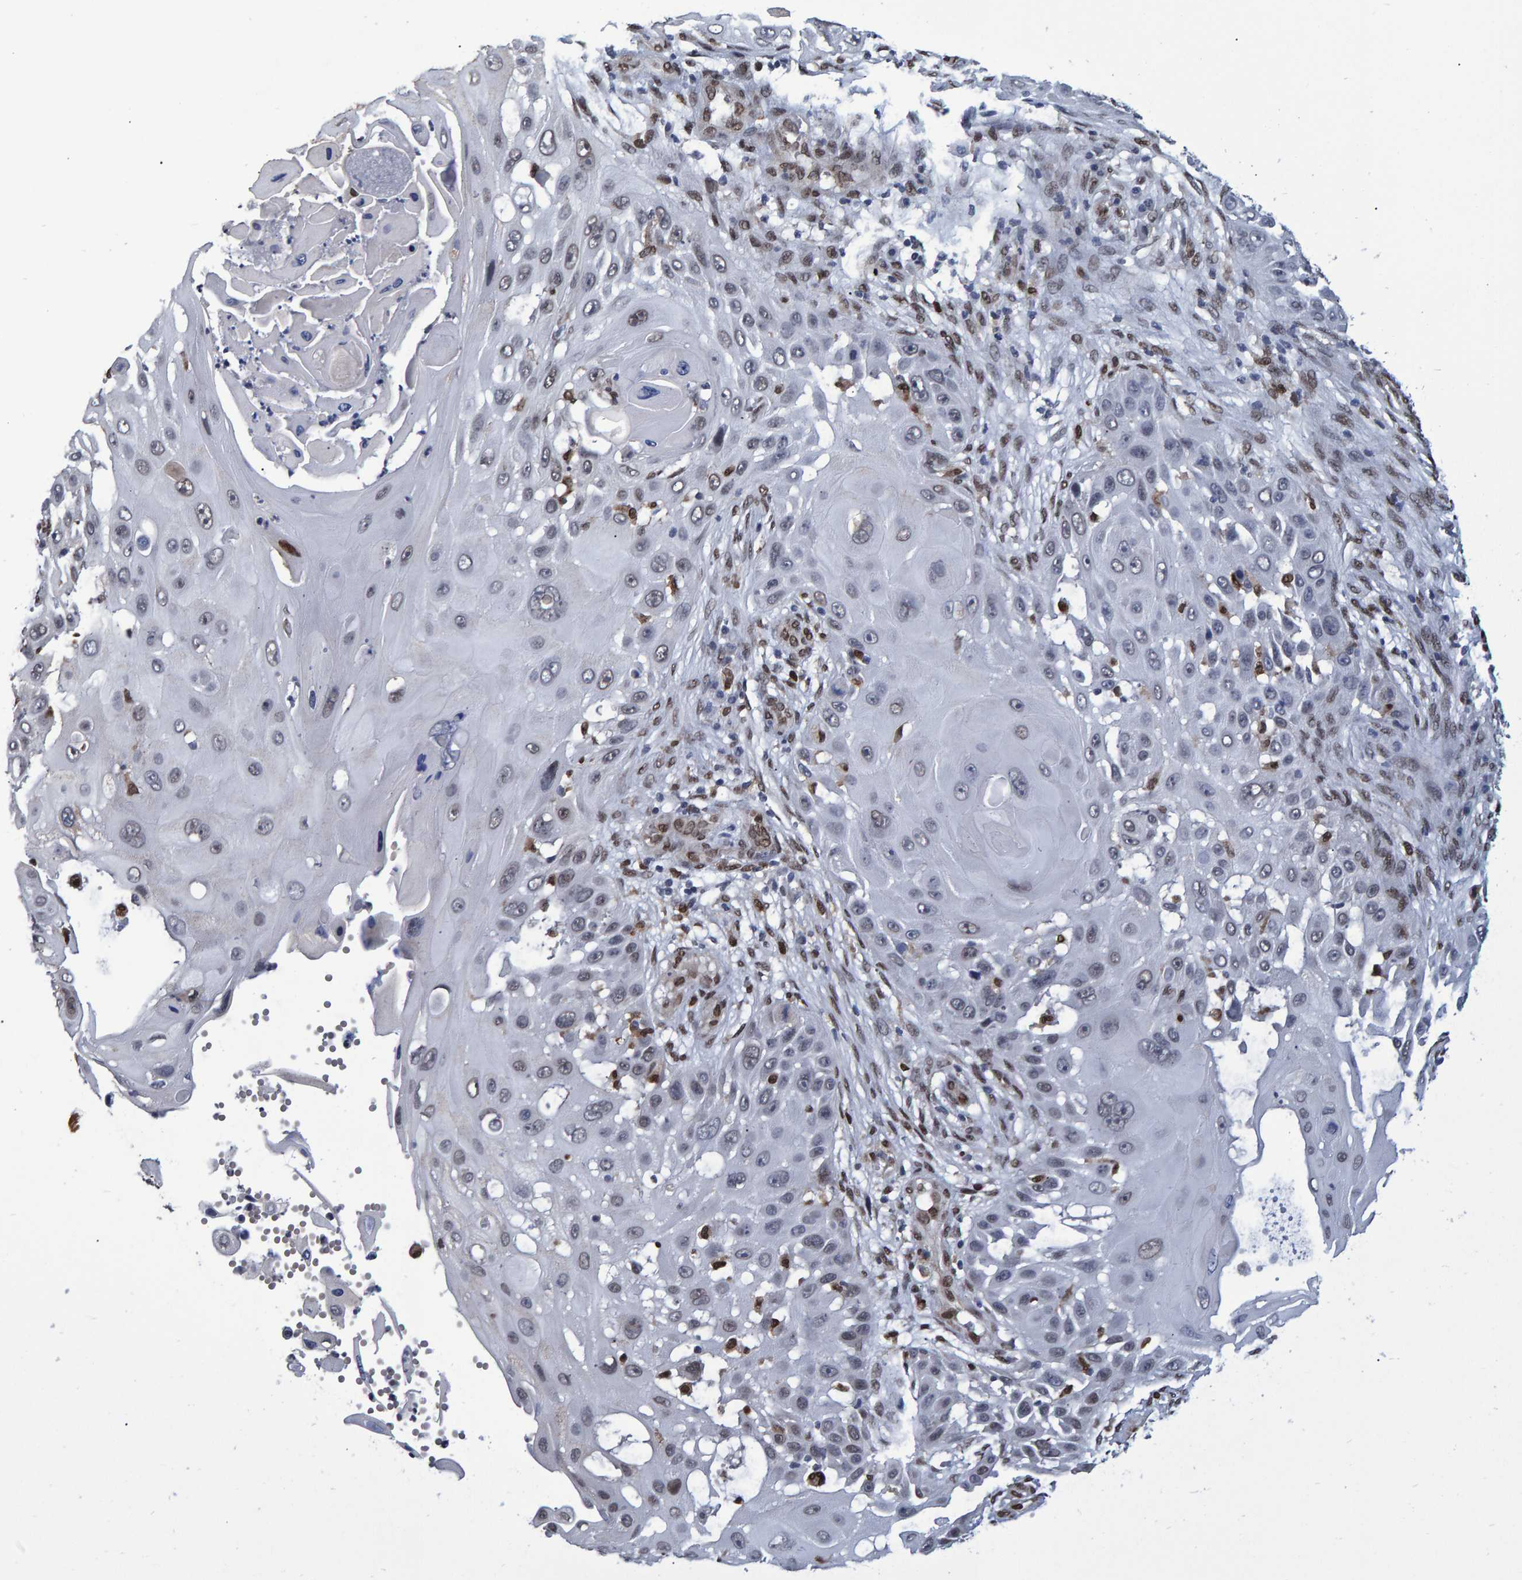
{"staining": {"intensity": "negative", "quantity": "none", "location": "none"}, "tissue": "skin cancer", "cell_type": "Tumor cells", "image_type": "cancer", "snomed": [{"axis": "morphology", "description": "Squamous cell carcinoma, NOS"}, {"axis": "topography", "description": "Skin"}], "caption": "Skin squamous cell carcinoma was stained to show a protein in brown. There is no significant positivity in tumor cells.", "gene": "QKI", "patient": {"sex": "female", "age": 44}}